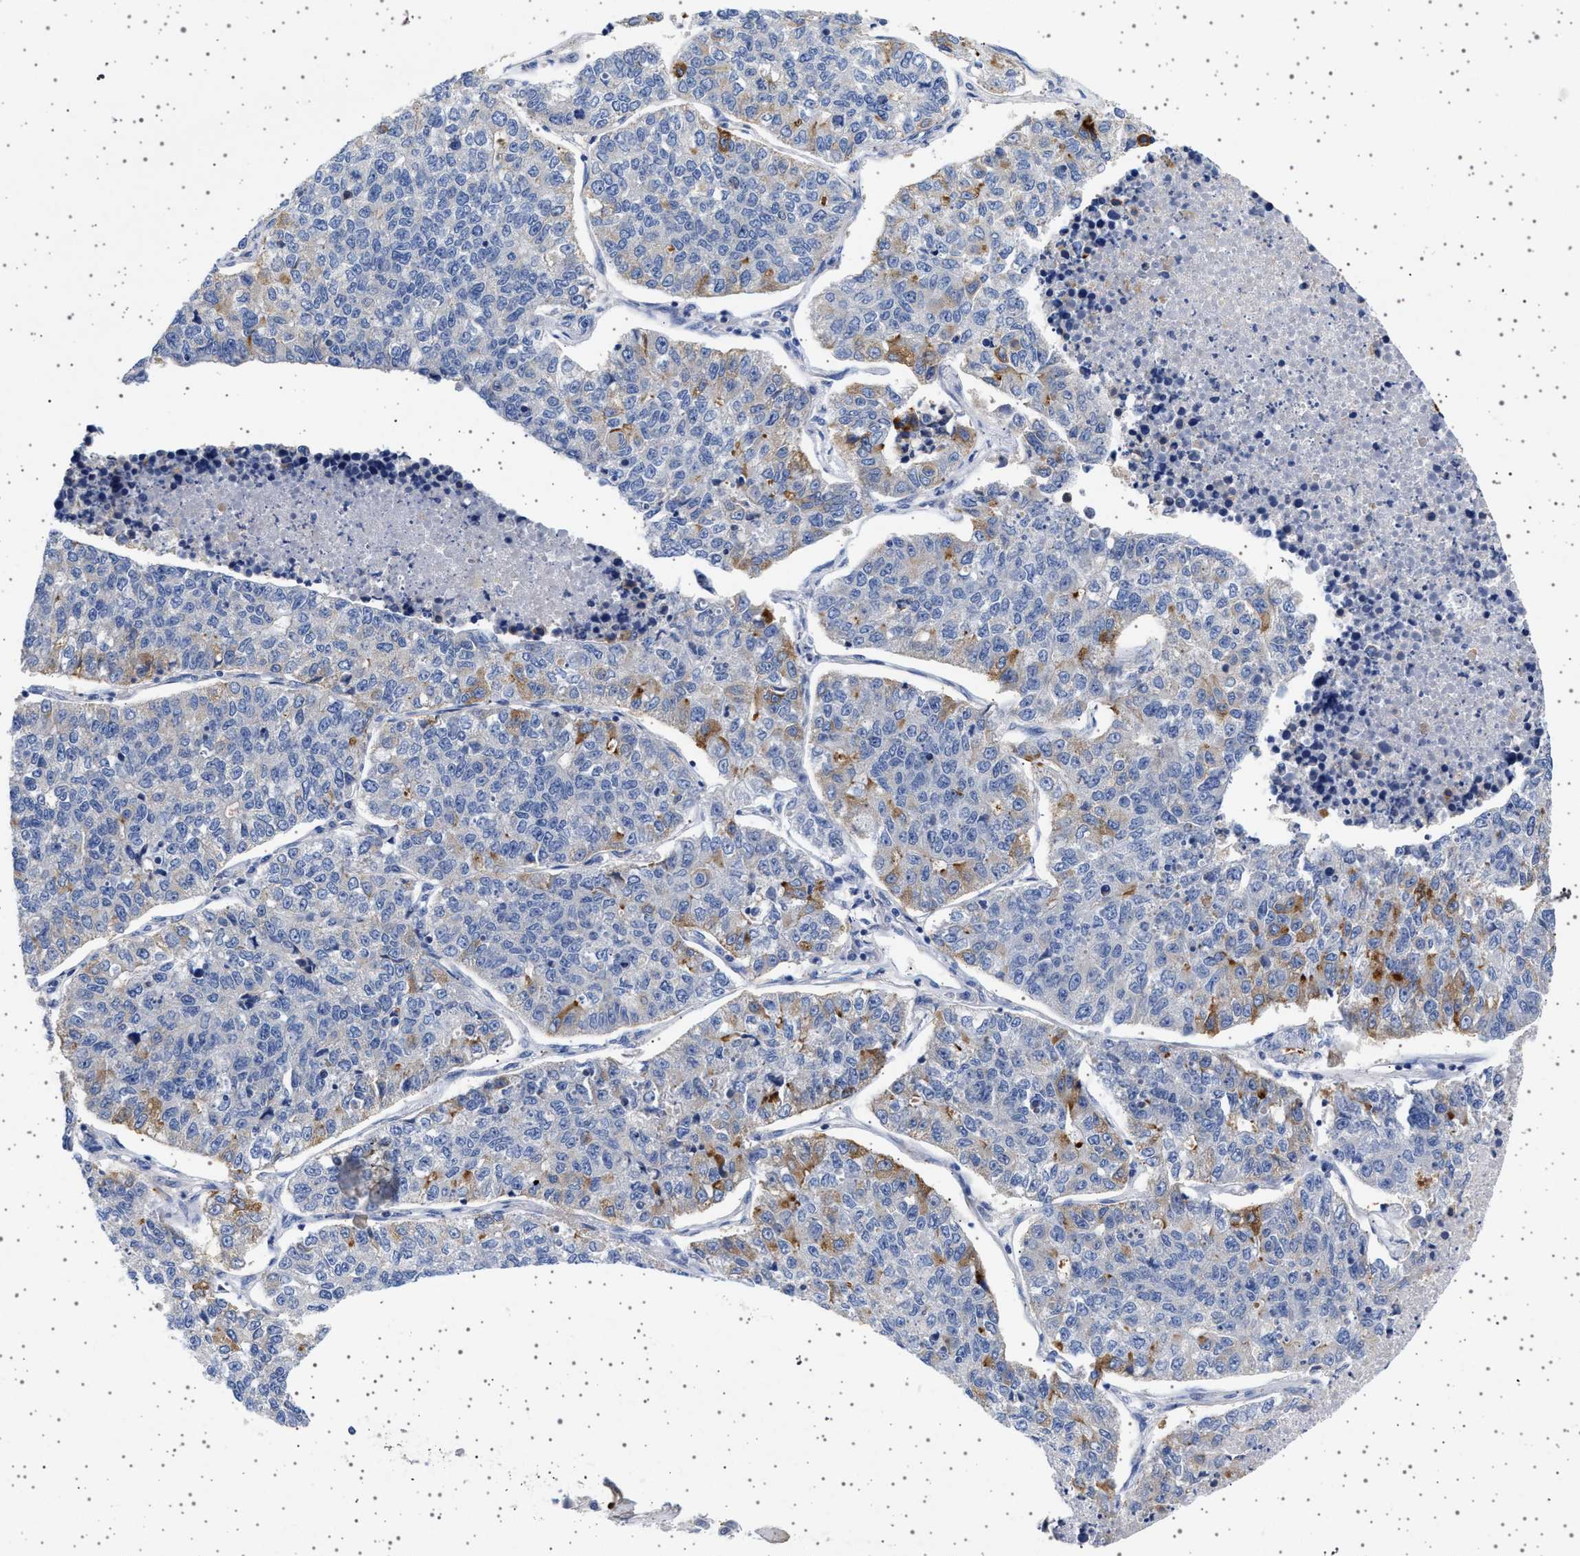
{"staining": {"intensity": "moderate", "quantity": "<25%", "location": "cytoplasmic/membranous"}, "tissue": "lung cancer", "cell_type": "Tumor cells", "image_type": "cancer", "snomed": [{"axis": "morphology", "description": "Adenocarcinoma, NOS"}, {"axis": "topography", "description": "Lung"}], "caption": "This histopathology image demonstrates immunohistochemistry (IHC) staining of lung adenocarcinoma, with low moderate cytoplasmic/membranous positivity in about <25% of tumor cells.", "gene": "TRMT10B", "patient": {"sex": "male", "age": 49}}